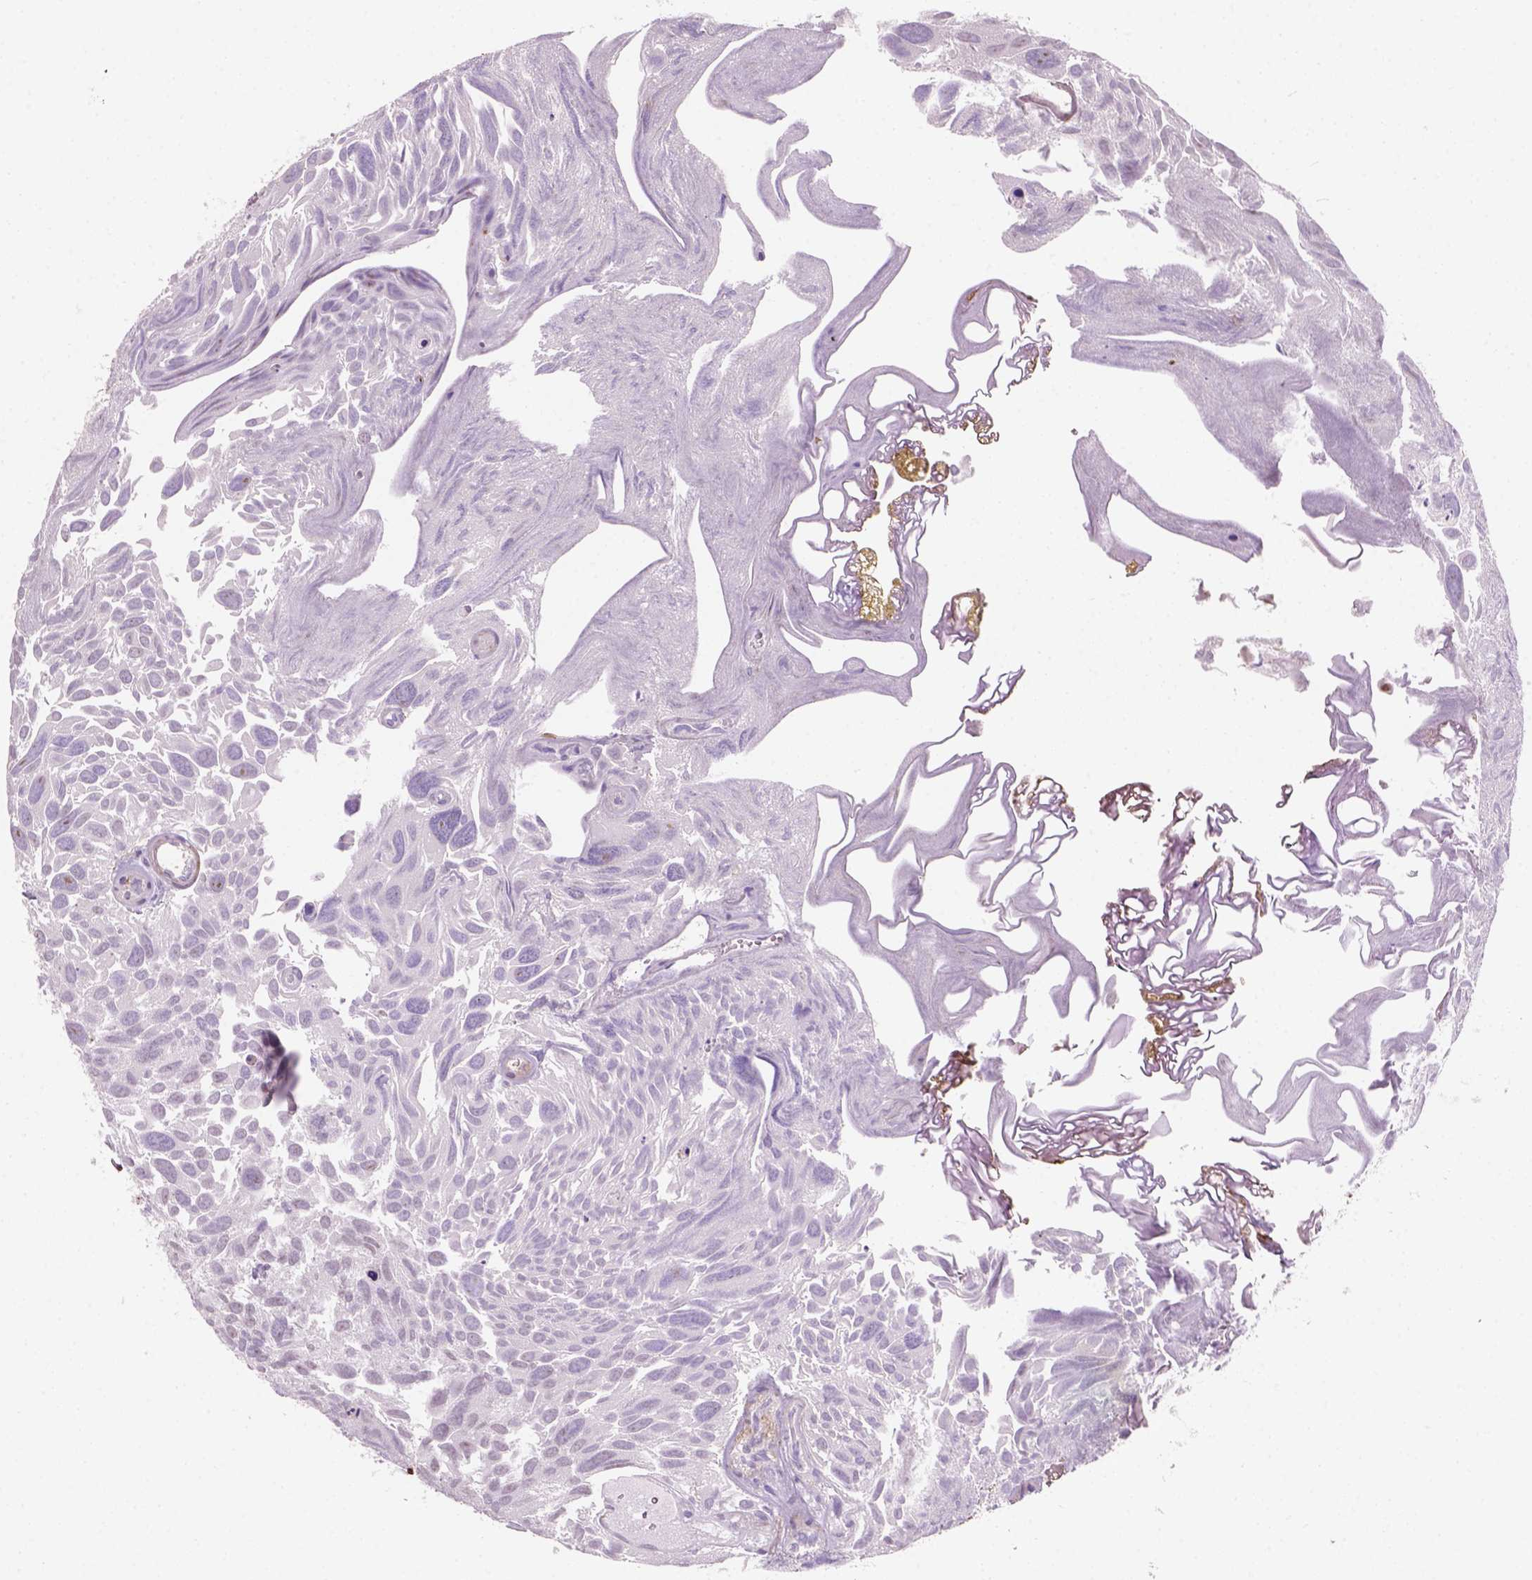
{"staining": {"intensity": "moderate", "quantity": "25%-75%", "location": "nuclear"}, "tissue": "urothelial cancer", "cell_type": "Tumor cells", "image_type": "cancer", "snomed": [{"axis": "morphology", "description": "Urothelial carcinoma, Low grade"}, {"axis": "topography", "description": "Urinary bladder"}], "caption": "Immunohistochemistry (IHC) photomicrograph of urothelial carcinoma (low-grade) stained for a protein (brown), which shows medium levels of moderate nuclear expression in approximately 25%-75% of tumor cells.", "gene": "RRS1", "patient": {"sex": "female", "age": 69}}